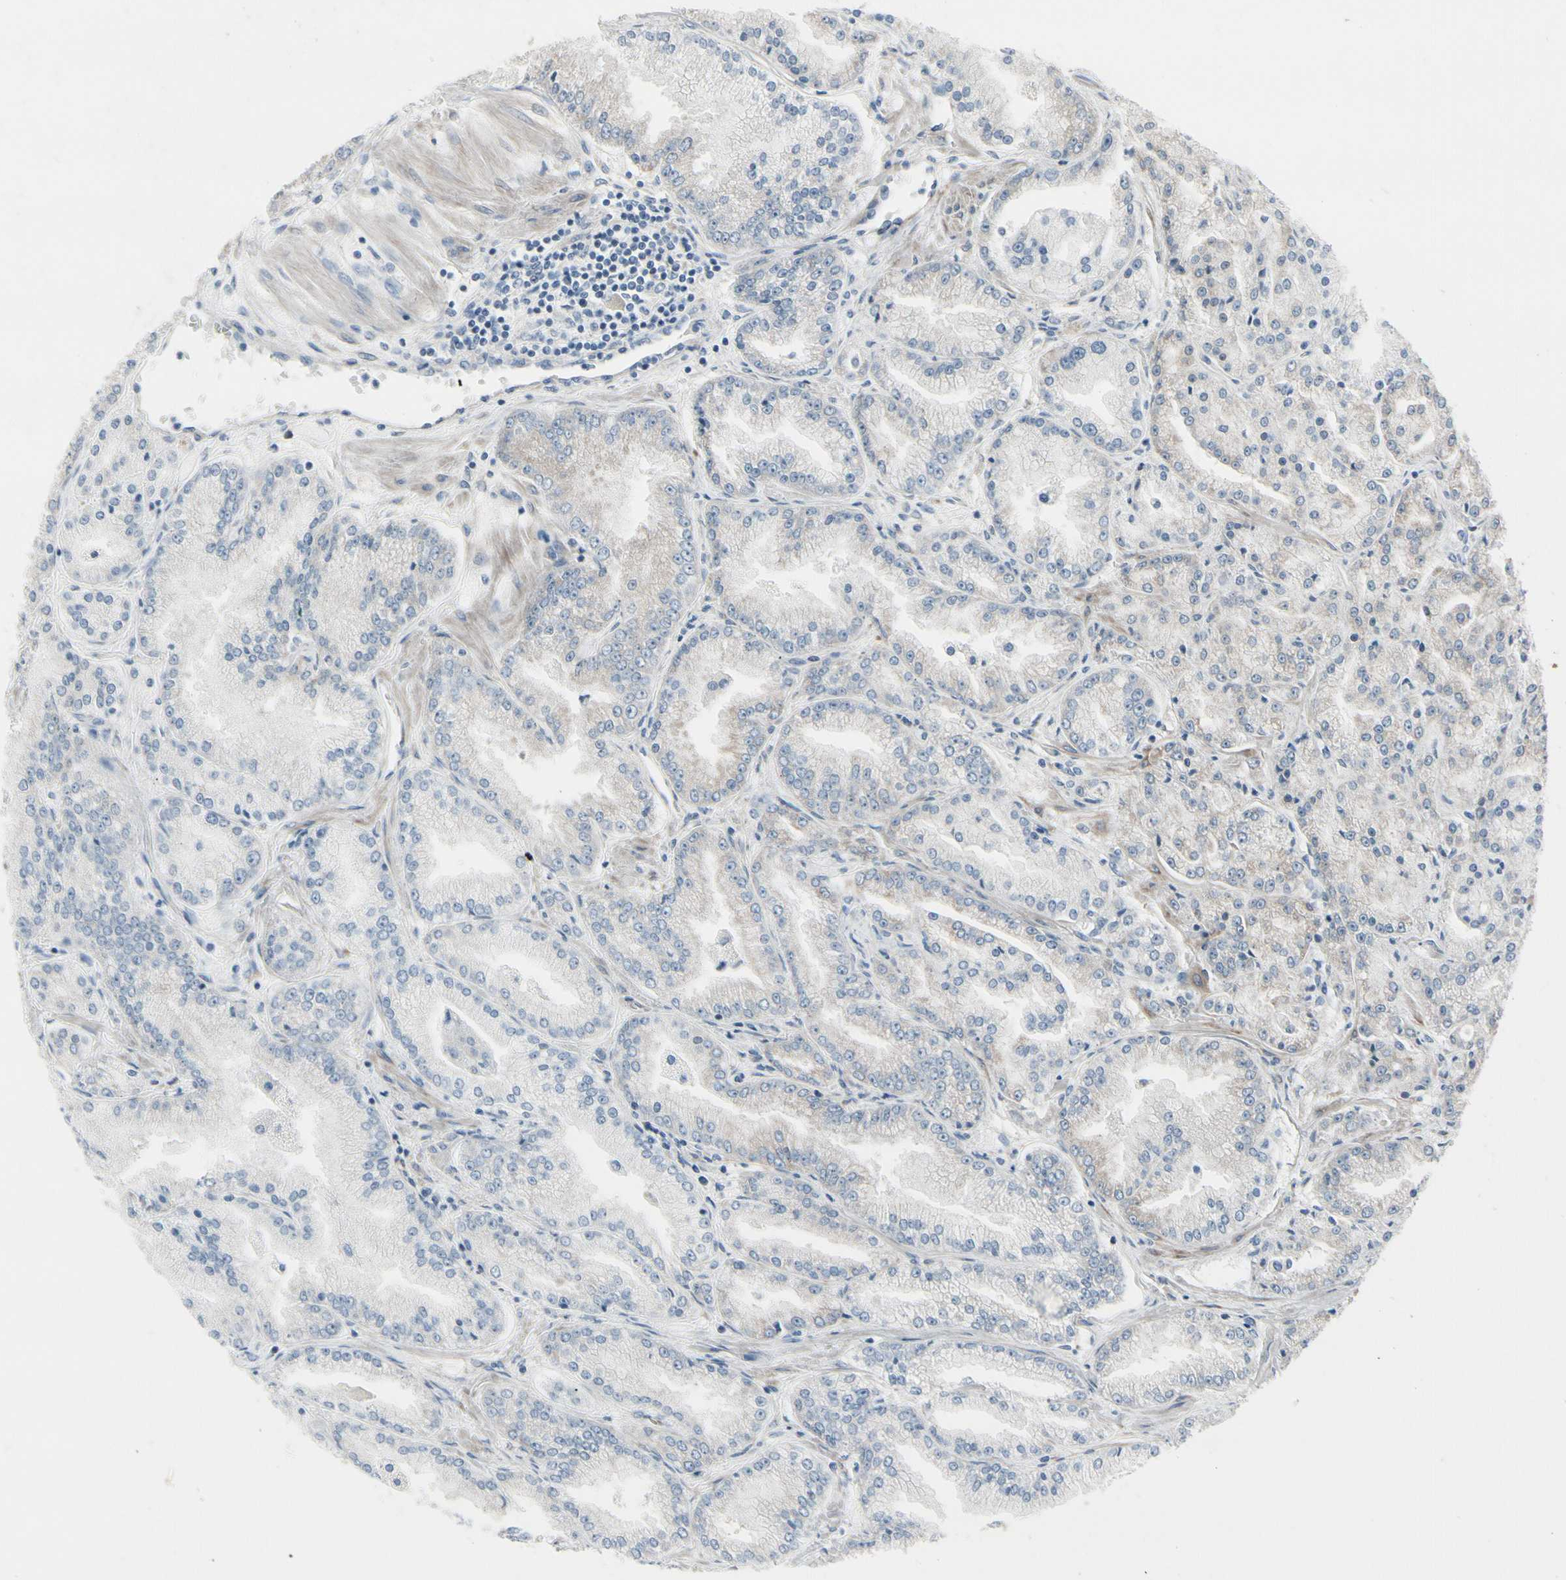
{"staining": {"intensity": "weak", "quantity": "<25%", "location": "cytoplasmic/membranous"}, "tissue": "prostate cancer", "cell_type": "Tumor cells", "image_type": "cancer", "snomed": [{"axis": "morphology", "description": "Adenocarcinoma, High grade"}, {"axis": "topography", "description": "Prostate"}], "caption": "The IHC image has no significant staining in tumor cells of adenocarcinoma (high-grade) (prostate) tissue.", "gene": "MAP2", "patient": {"sex": "male", "age": 61}}